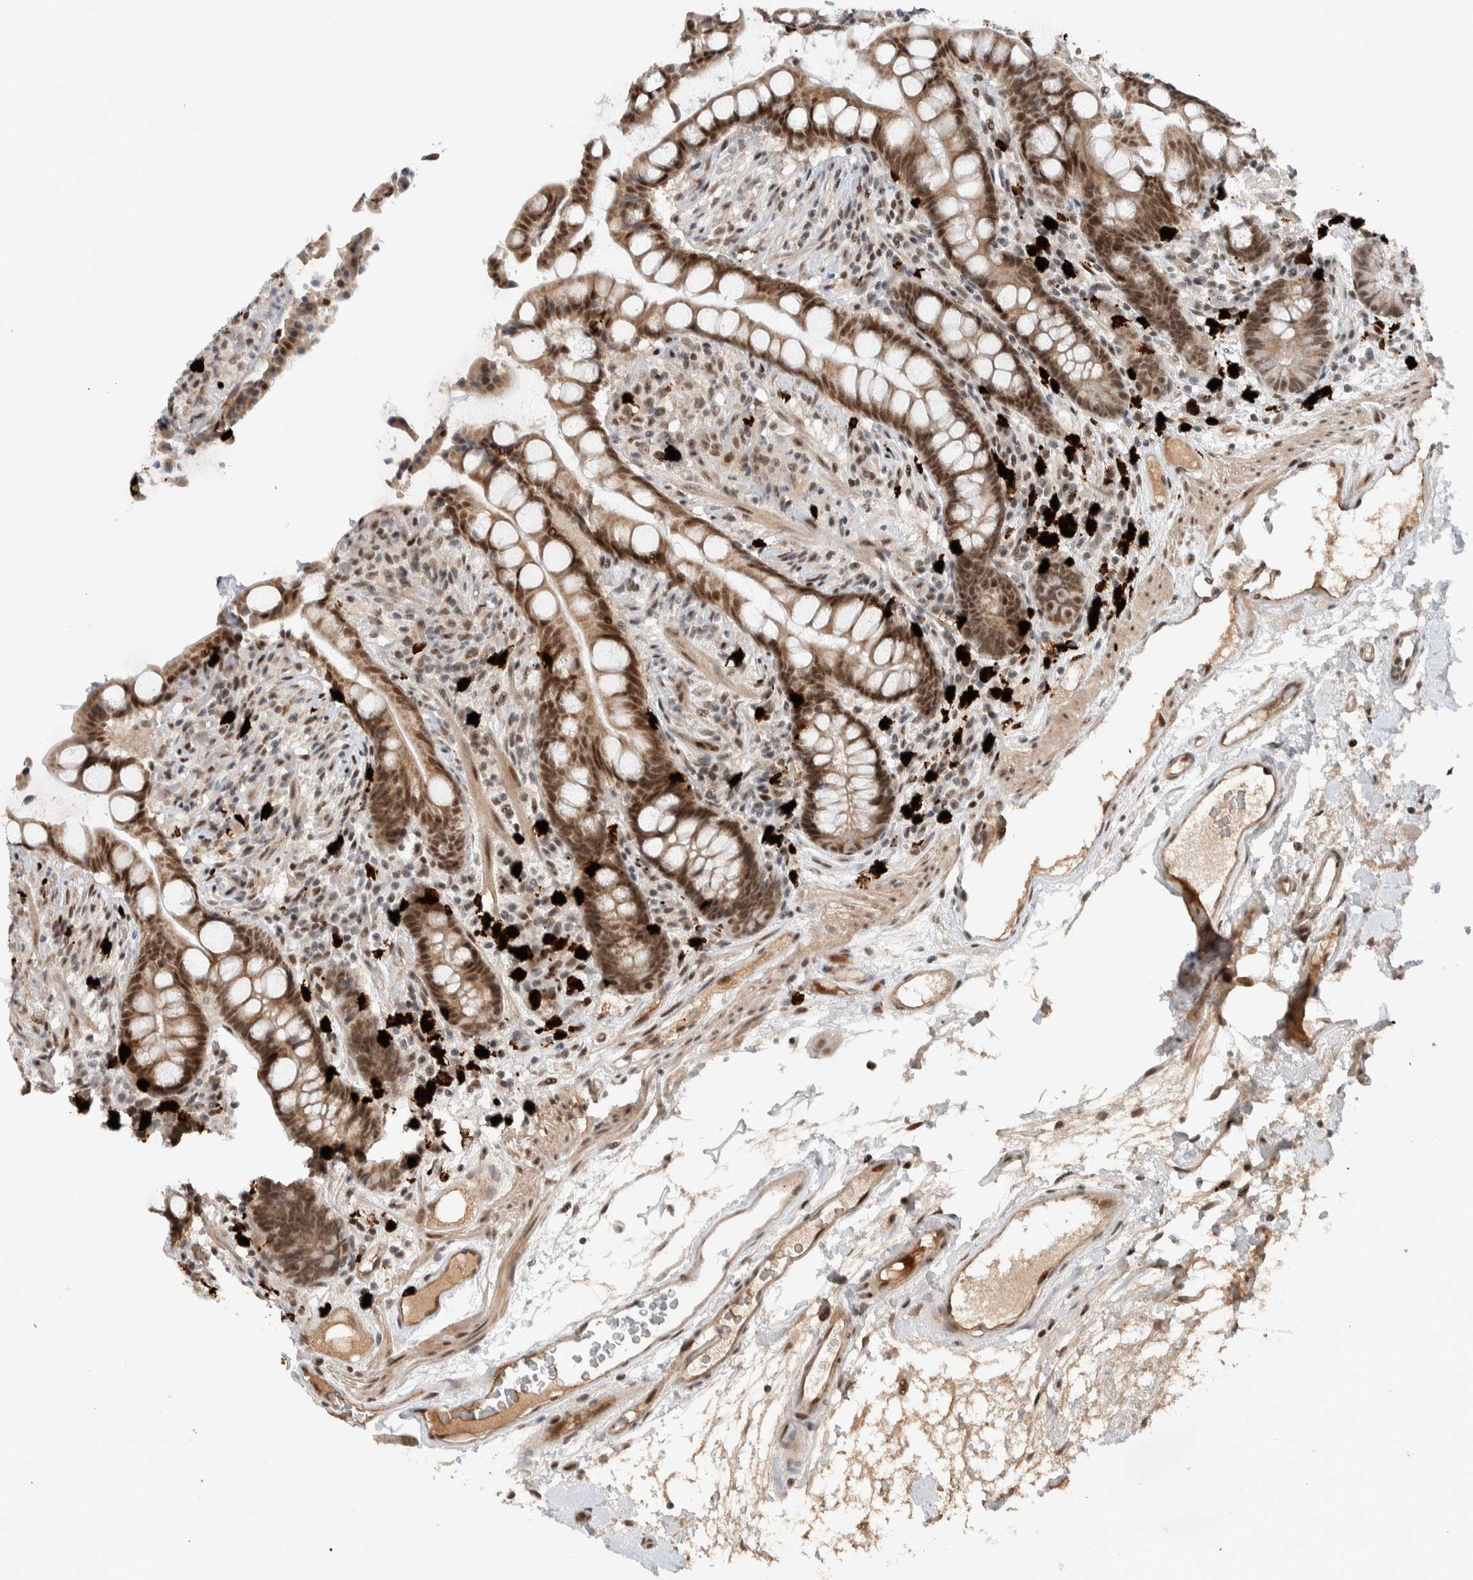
{"staining": {"intensity": "moderate", "quantity": ">75%", "location": "cytoplasmic/membranous,nuclear"}, "tissue": "colon", "cell_type": "Endothelial cells", "image_type": "normal", "snomed": [{"axis": "morphology", "description": "Normal tissue, NOS"}, {"axis": "topography", "description": "Colon"}], "caption": "Approximately >75% of endothelial cells in benign human colon exhibit moderate cytoplasmic/membranous,nuclear protein positivity as visualized by brown immunohistochemical staining.", "gene": "ZFP91", "patient": {"sex": "male", "age": 73}}